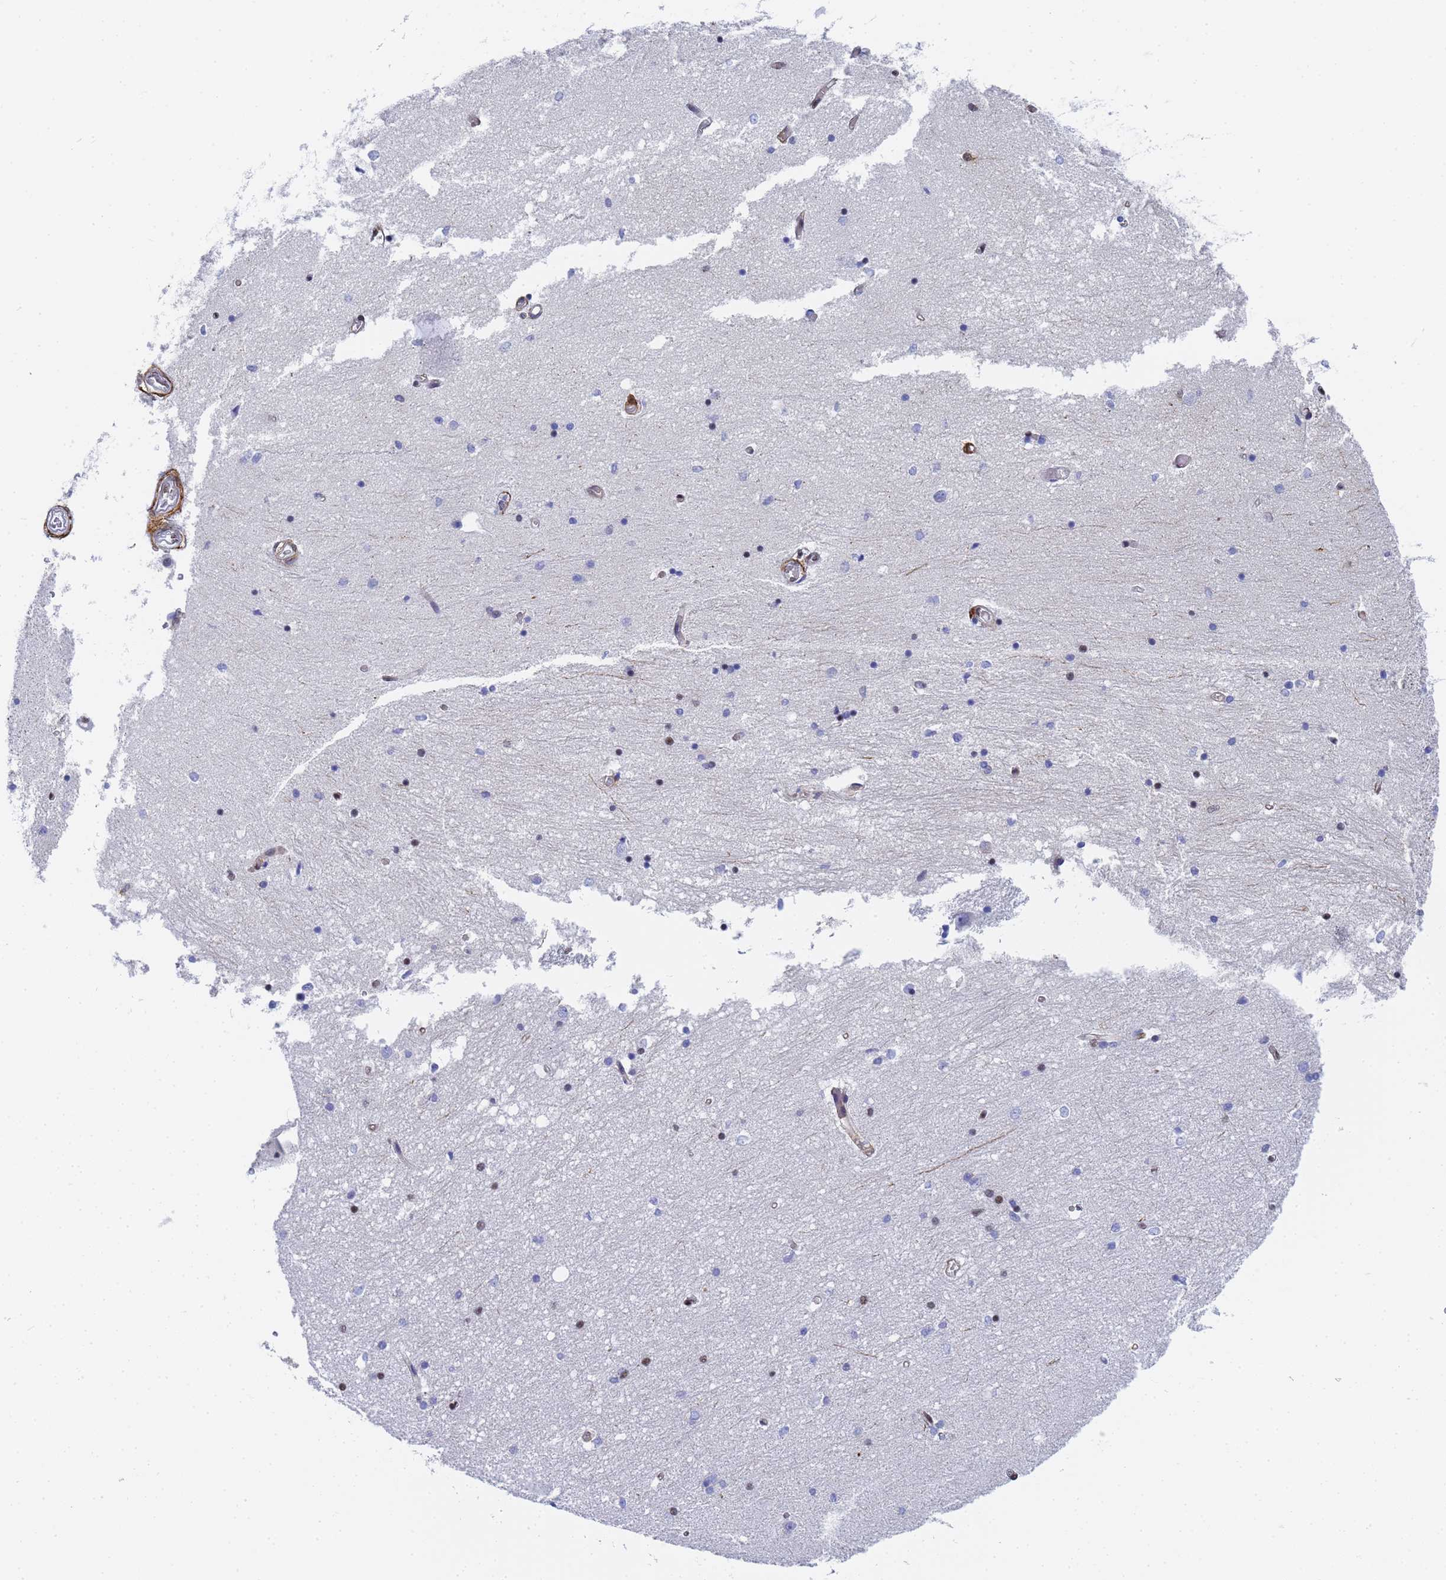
{"staining": {"intensity": "moderate", "quantity": "<25%", "location": "nuclear"}, "tissue": "hippocampus", "cell_type": "Glial cells", "image_type": "normal", "snomed": [{"axis": "morphology", "description": "Normal tissue, NOS"}, {"axis": "topography", "description": "Hippocampus"}], "caption": "Immunohistochemistry (DAB (3,3'-diaminobenzidine)) staining of normal hippocampus reveals moderate nuclear protein positivity in approximately <25% of glial cells.", "gene": "PRRT4", "patient": {"sex": "male", "age": 45}}